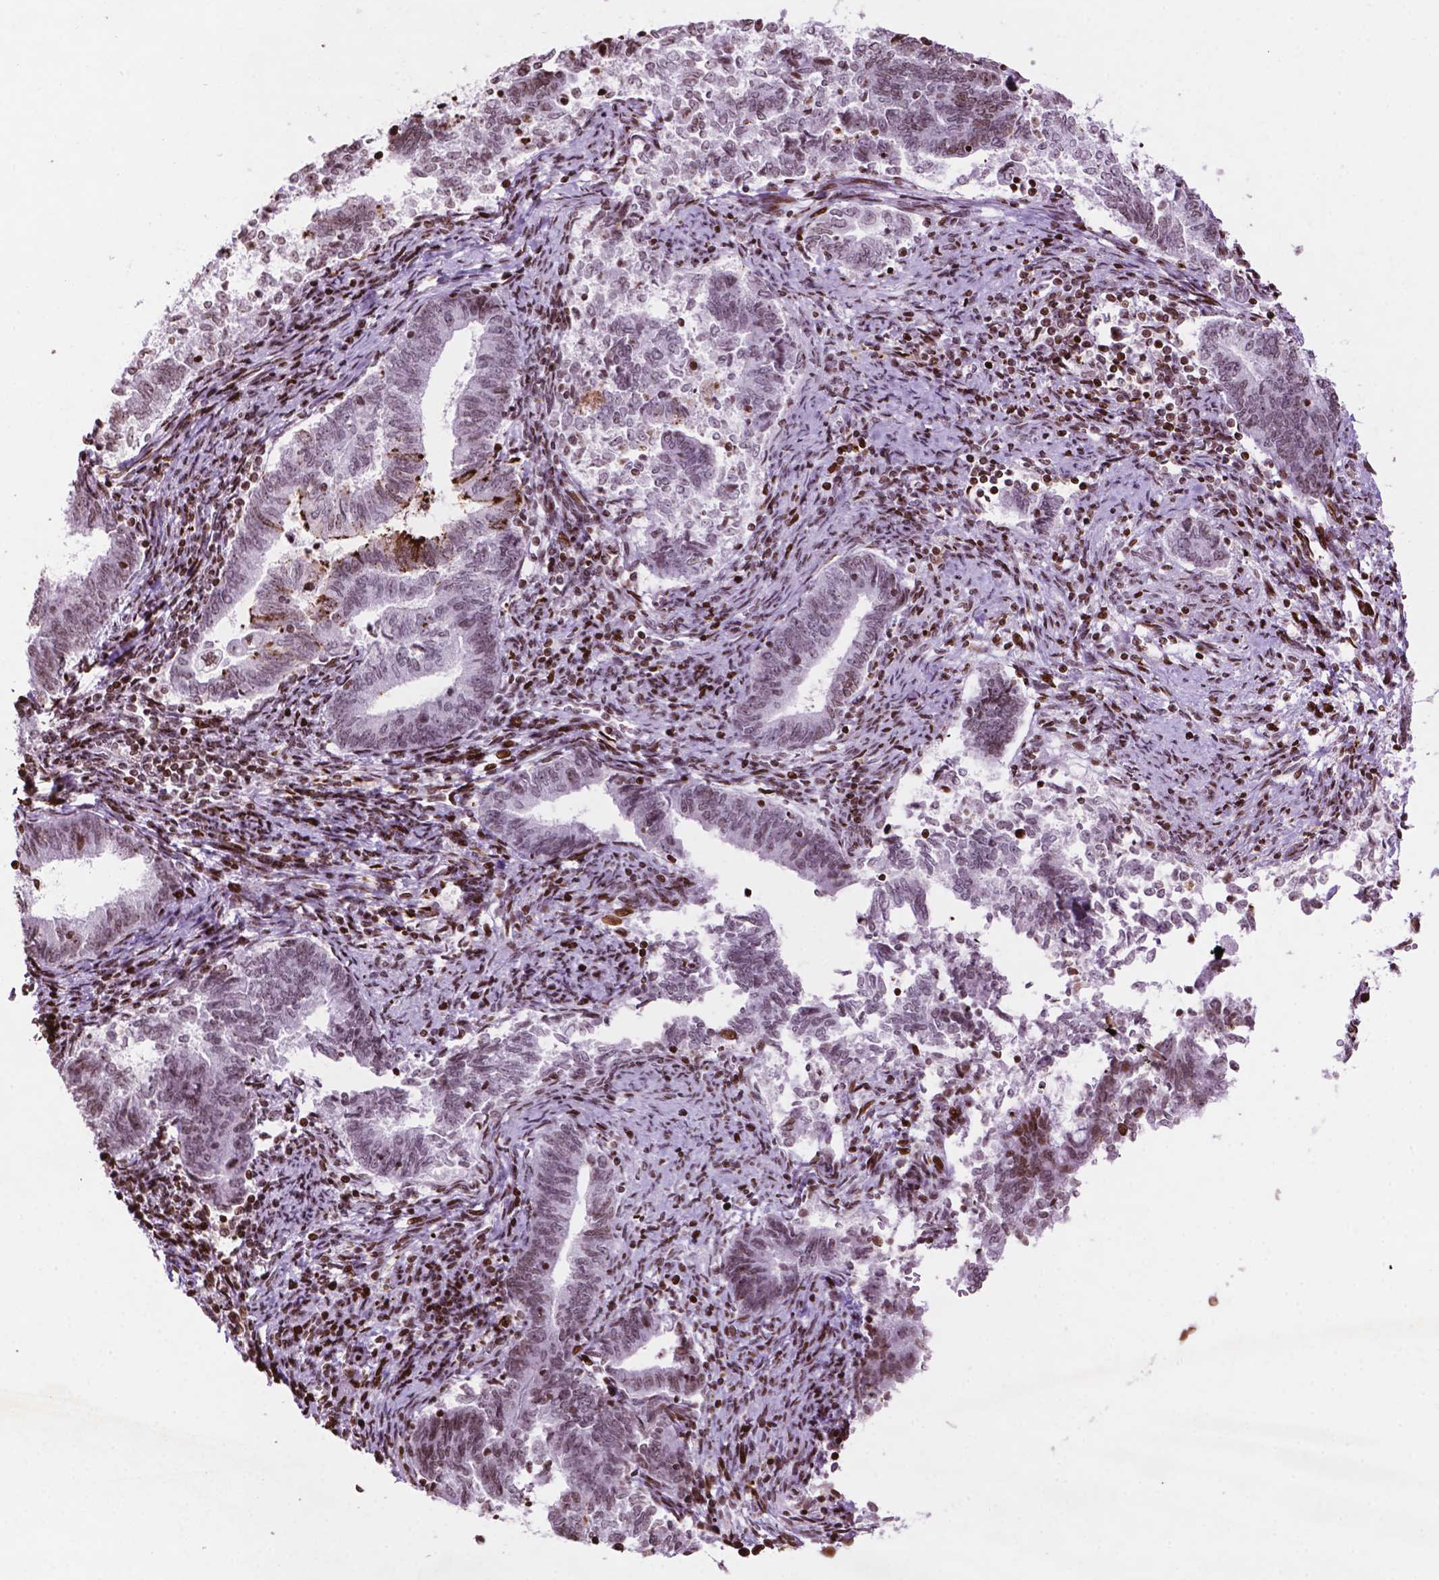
{"staining": {"intensity": "negative", "quantity": "none", "location": "none"}, "tissue": "endometrial cancer", "cell_type": "Tumor cells", "image_type": "cancer", "snomed": [{"axis": "morphology", "description": "Adenocarcinoma, NOS"}, {"axis": "topography", "description": "Endometrium"}], "caption": "Protein analysis of adenocarcinoma (endometrial) shows no significant positivity in tumor cells. The staining is performed using DAB (3,3'-diaminobenzidine) brown chromogen with nuclei counter-stained in using hematoxylin.", "gene": "TMEM250", "patient": {"sex": "female", "age": 65}}